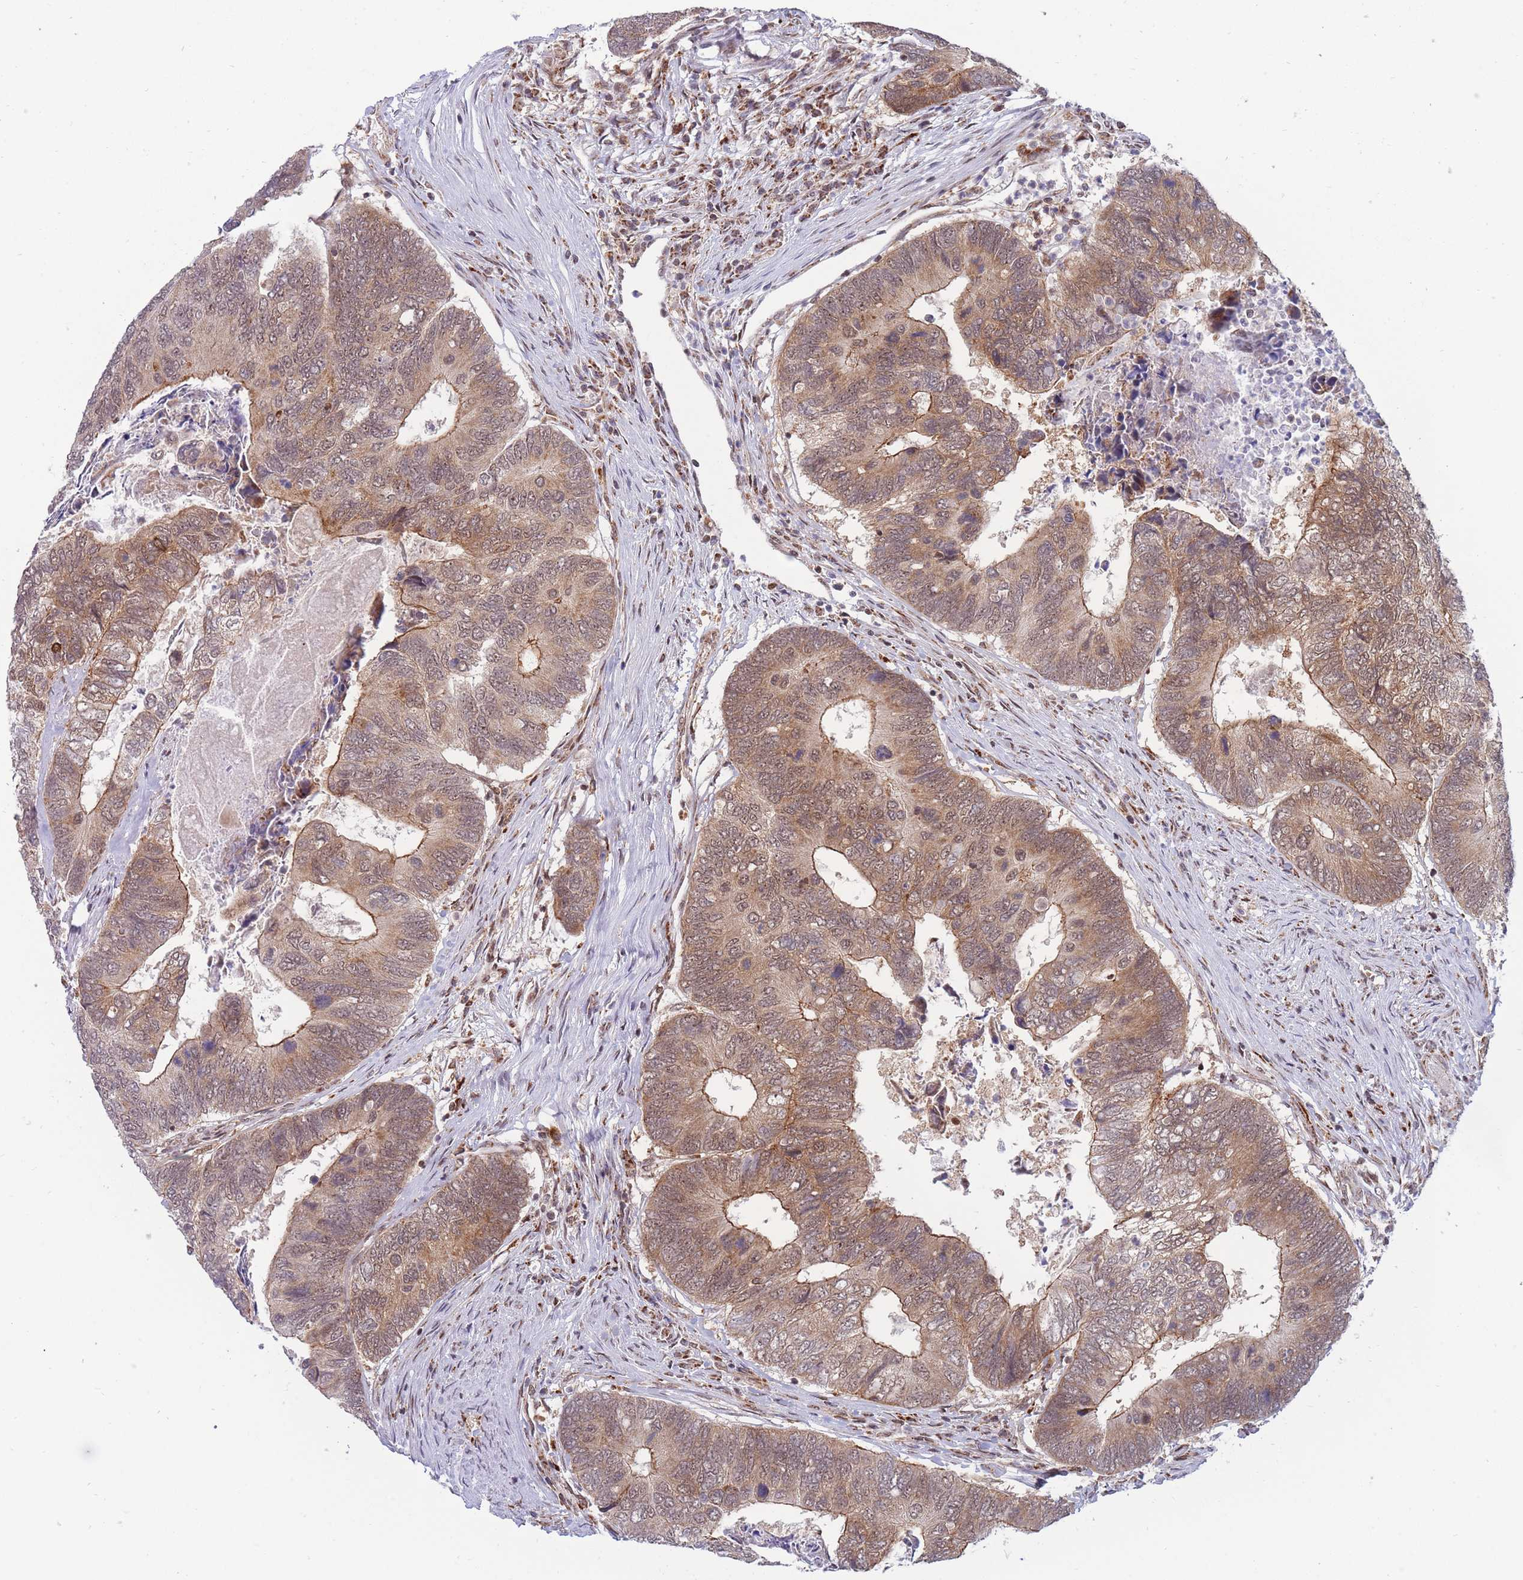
{"staining": {"intensity": "moderate", "quantity": ">75%", "location": "cytoplasmic/membranous,nuclear"}, "tissue": "colorectal cancer", "cell_type": "Tumor cells", "image_type": "cancer", "snomed": [{"axis": "morphology", "description": "Adenocarcinoma, NOS"}, {"axis": "topography", "description": "Colon"}], "caption": "Brown immunohistochemical staining in human adenocarcinoma (colorectal) demonstrates moderate cytoplasmic/membranous and nuclear expression in approximately >75% of tumor cells.", "gene": "BOD1L1", "patient": {"sex": "female", "age": 67}}